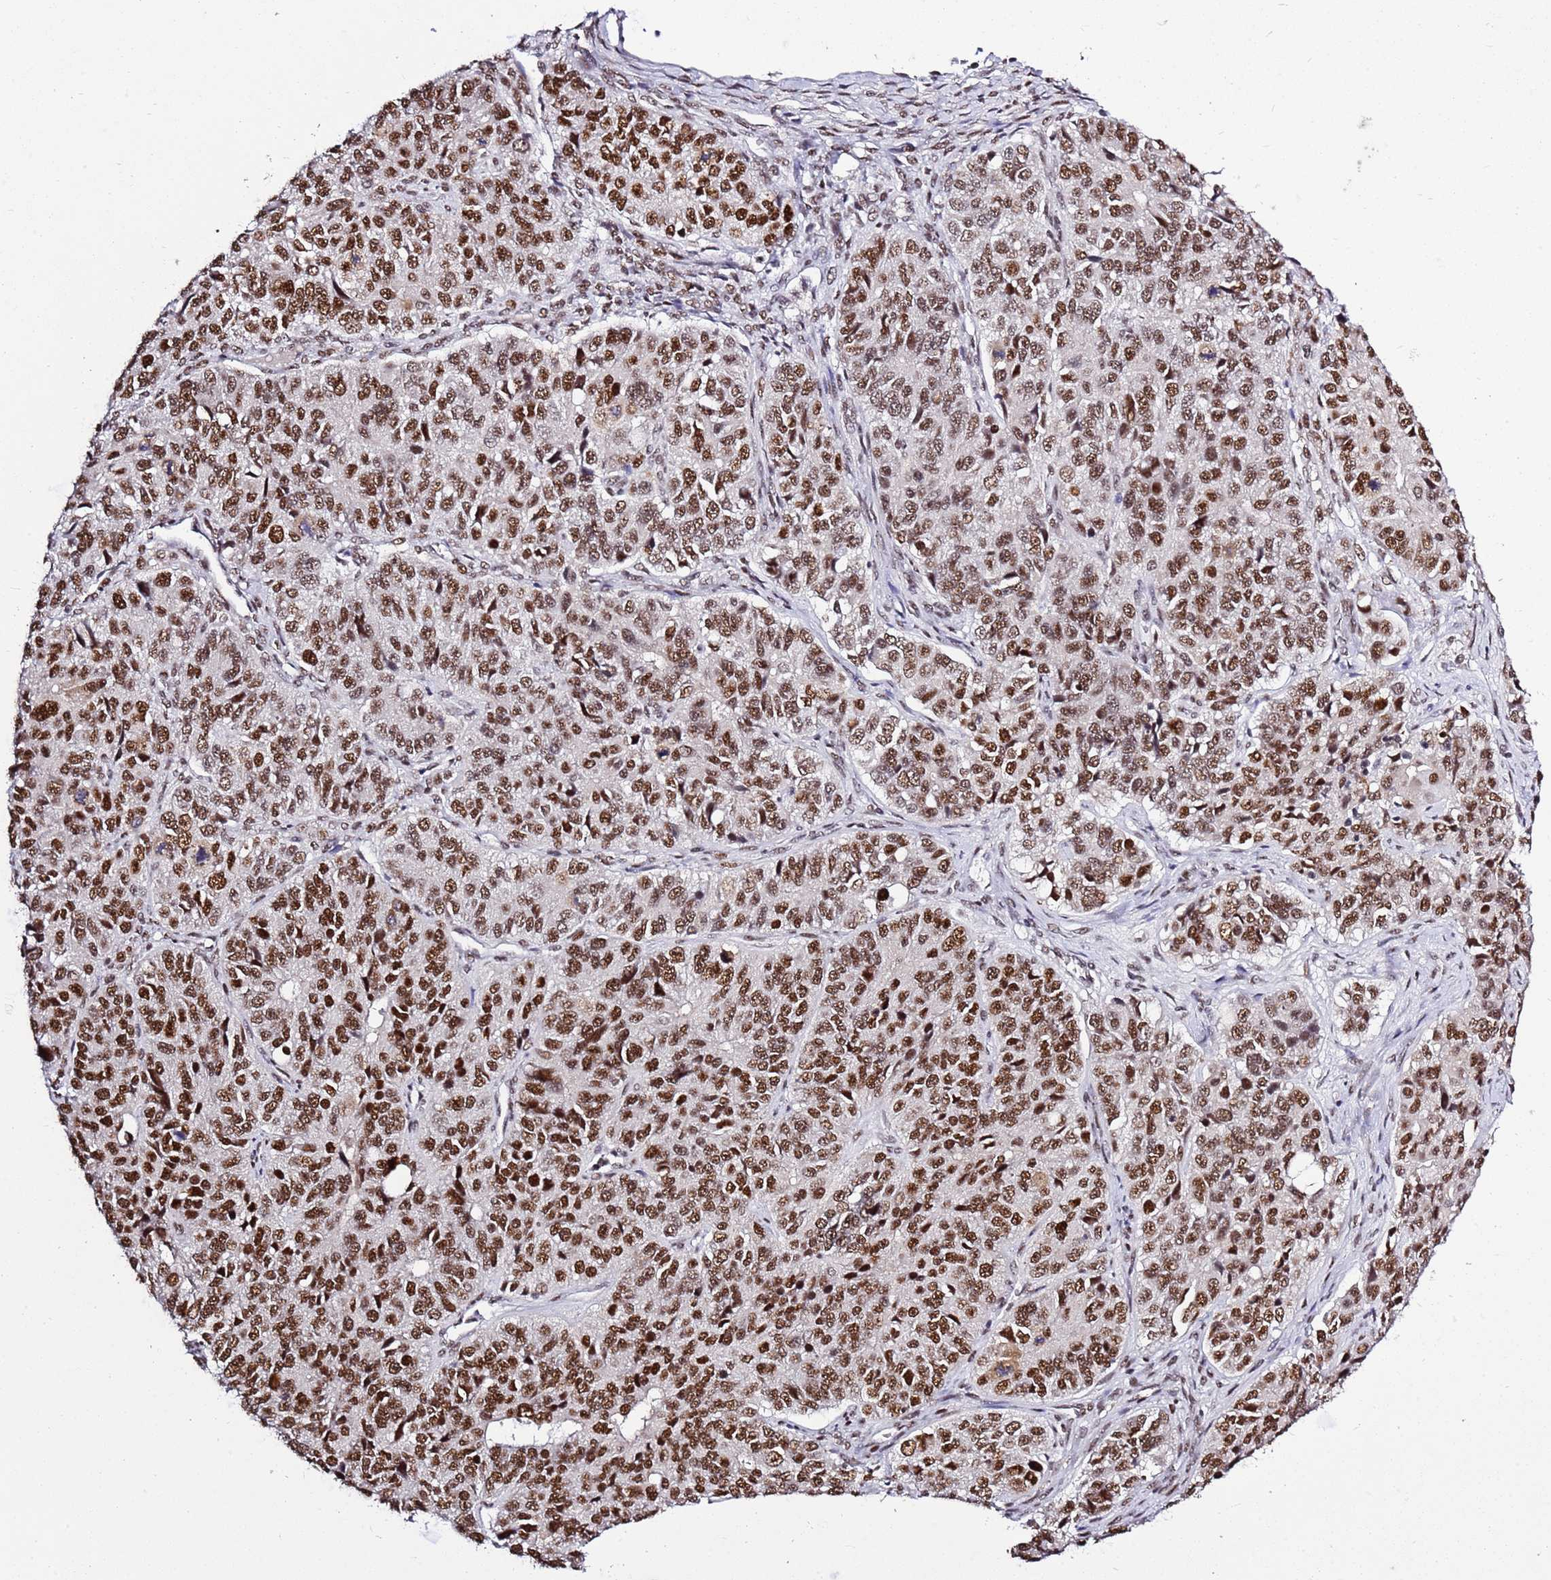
{"staining": {"intensity": "strong", "quantity": ">75%", "location": "nuclear"}, "tissue": "ovarian cancer", "cell_type": "Tumor cells", "image_type": "cancer", "snomed": [{"axis": "morphology", "description": "Carcinoma, endometroid"}, {"axis": "topography", "description": "Ovary"}], "caption": "A micrograph of human endometroid carcinoma (ovarian) stained for a protein shows strong nuclear brown staining in tumor cells.", "gene": "AKAP8L", "patient": {"sex": "female", "age": 51}}